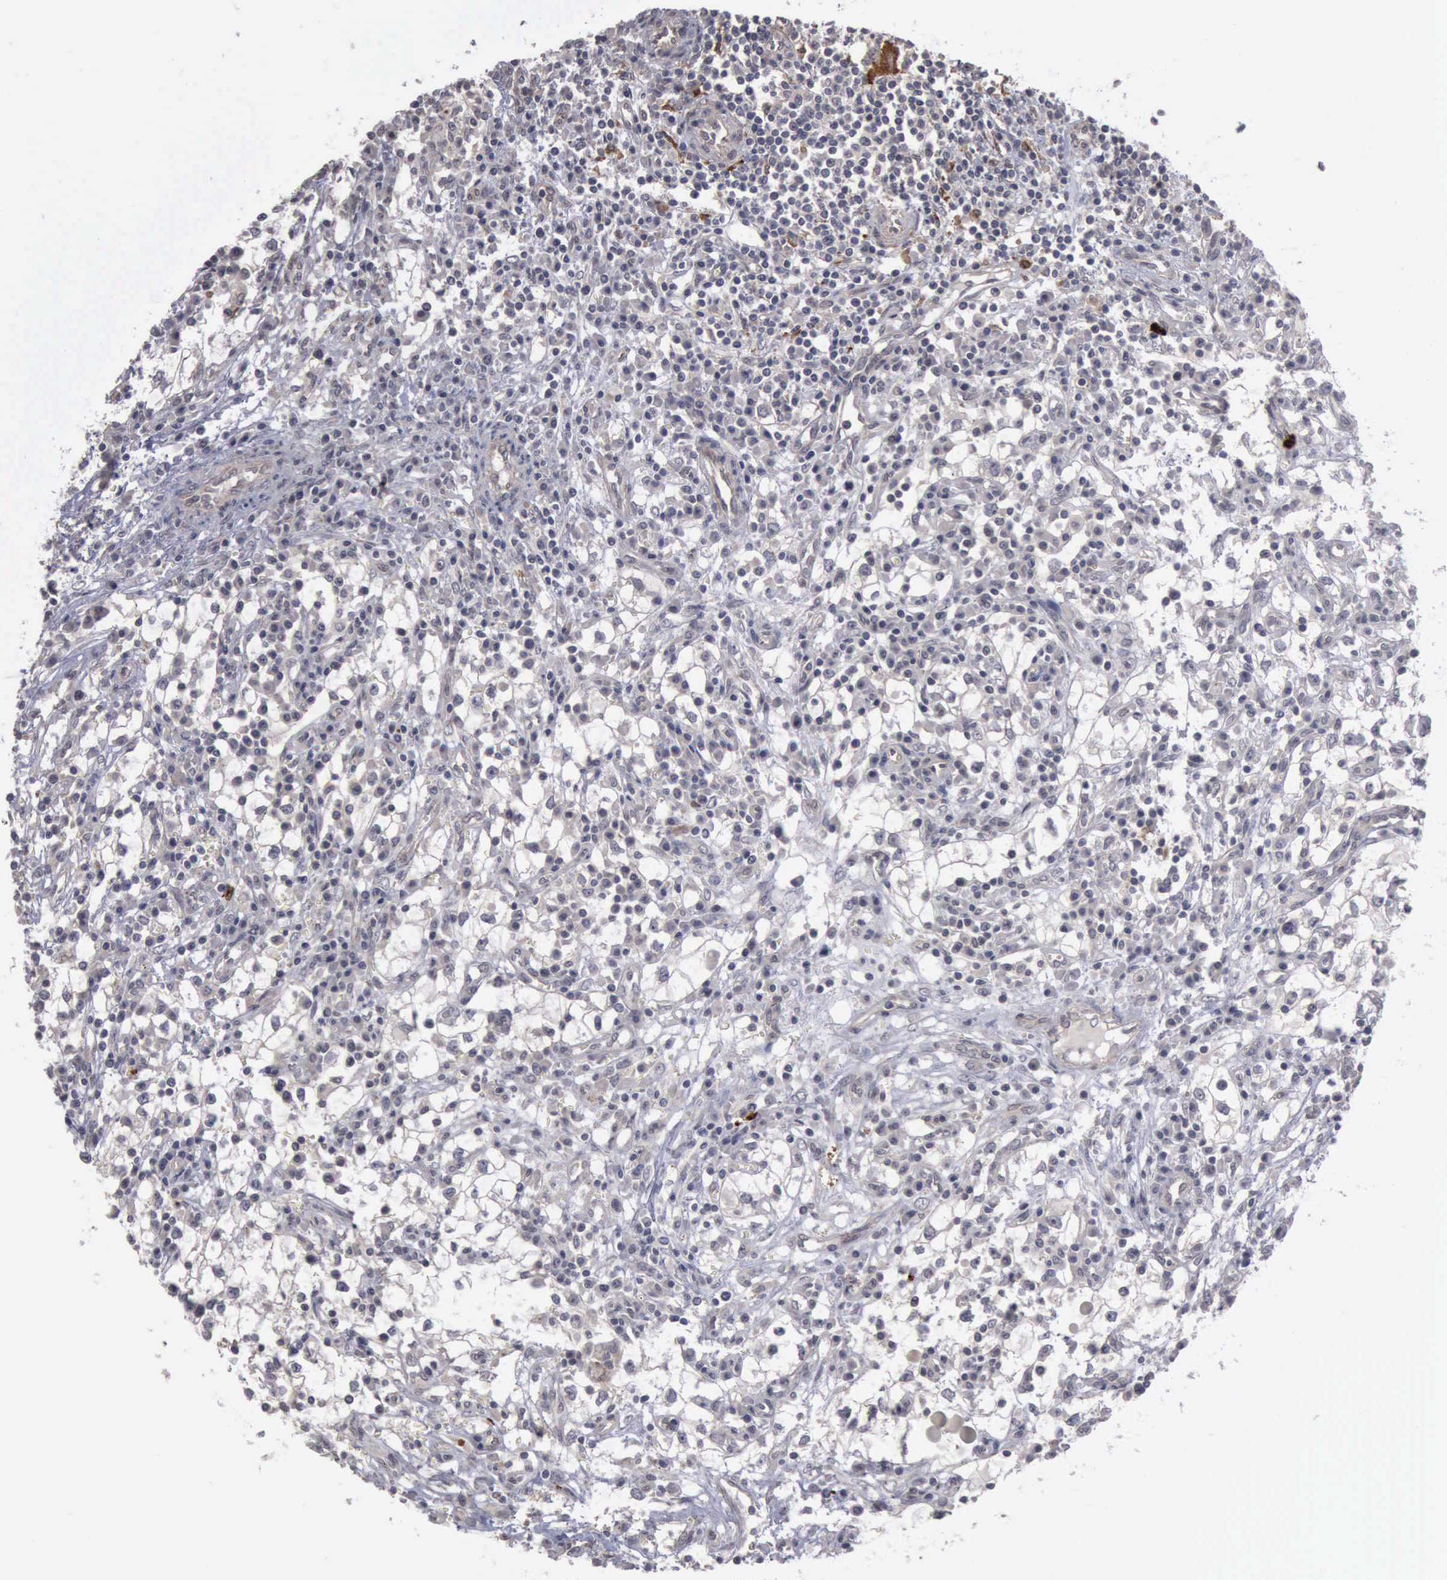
{"staining": {"intensity": "negative", "quantity": "none", "location": "none"}, "tissue": "renal cancer", "cell_type": "Tumor cells", "image_type": "cancer", "snomed": [{"axis": "morphology", "description": "Adenocarcinoma, NOS"}, {"axis": "topography", "description": "Kidney"}], "caption": "Immunohistochemical staining of renal cancer shows no significant positivity in tumor cells.", "gene": "MMP9", "patient": {"sex": "male", "age": 82}}